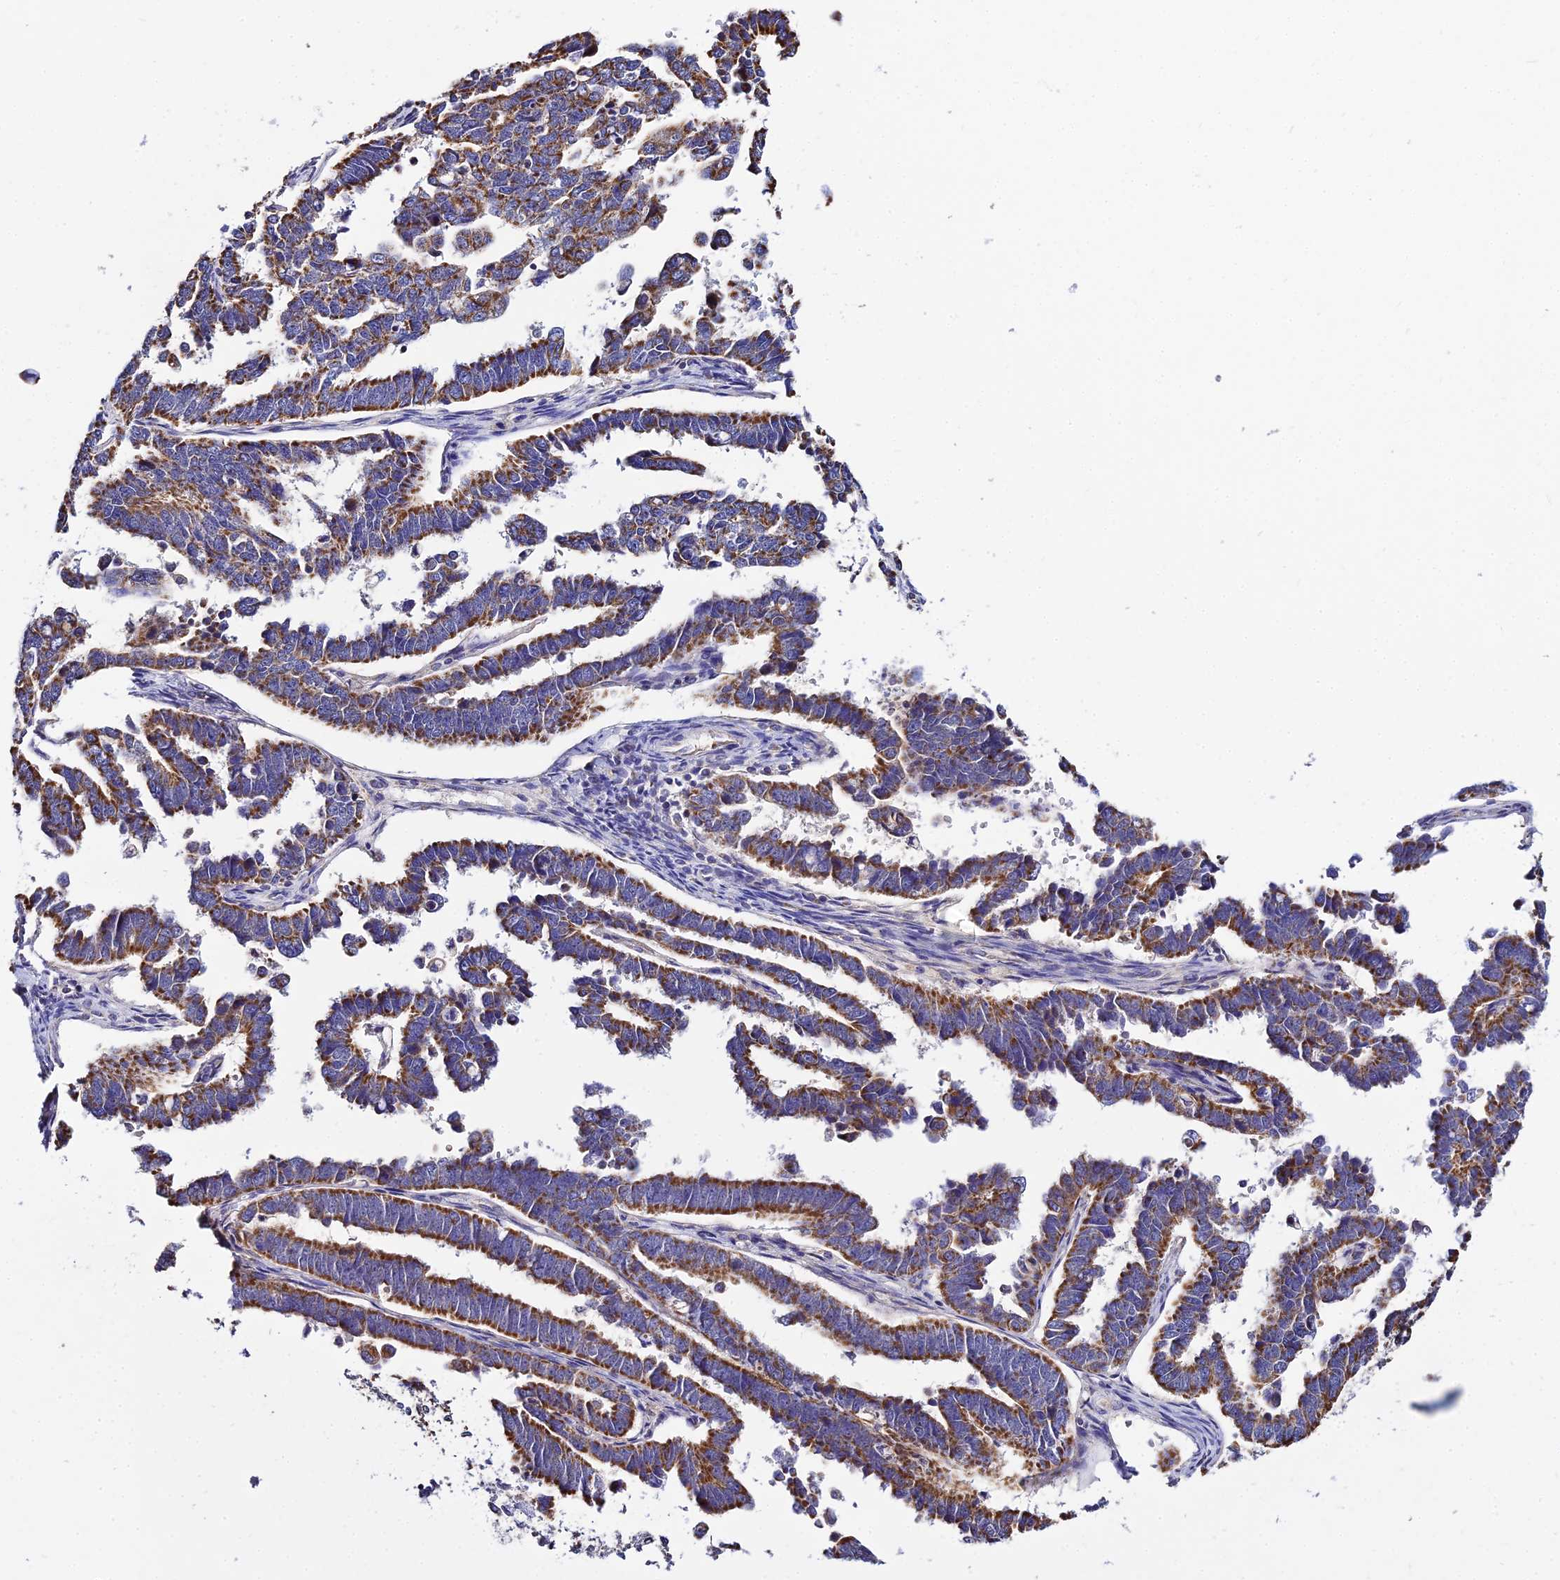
{"staining": {"intensity": "moderate", "quantity": ">75%", "location": "cytoplasmic/membranous"}, "tissue": "endometrial cancer", "cell_type": "Tumor cells", "image_type": "cancer", "snomed": [{"axis": "morphology", "description": "Adenocarcinoma, NOS"}, {"axis": "topography", "description": "Endometrium"}], "caption": "Approximately >75% of tumor cells in human endometrial cancer (adenocarcinoma) exhibit moderate cytoplasmic/membranous protein expression as visualized by brown immunohistochemical staining.", "gene": "TYW5", "patient": {"sex": "female", "age": 75}}